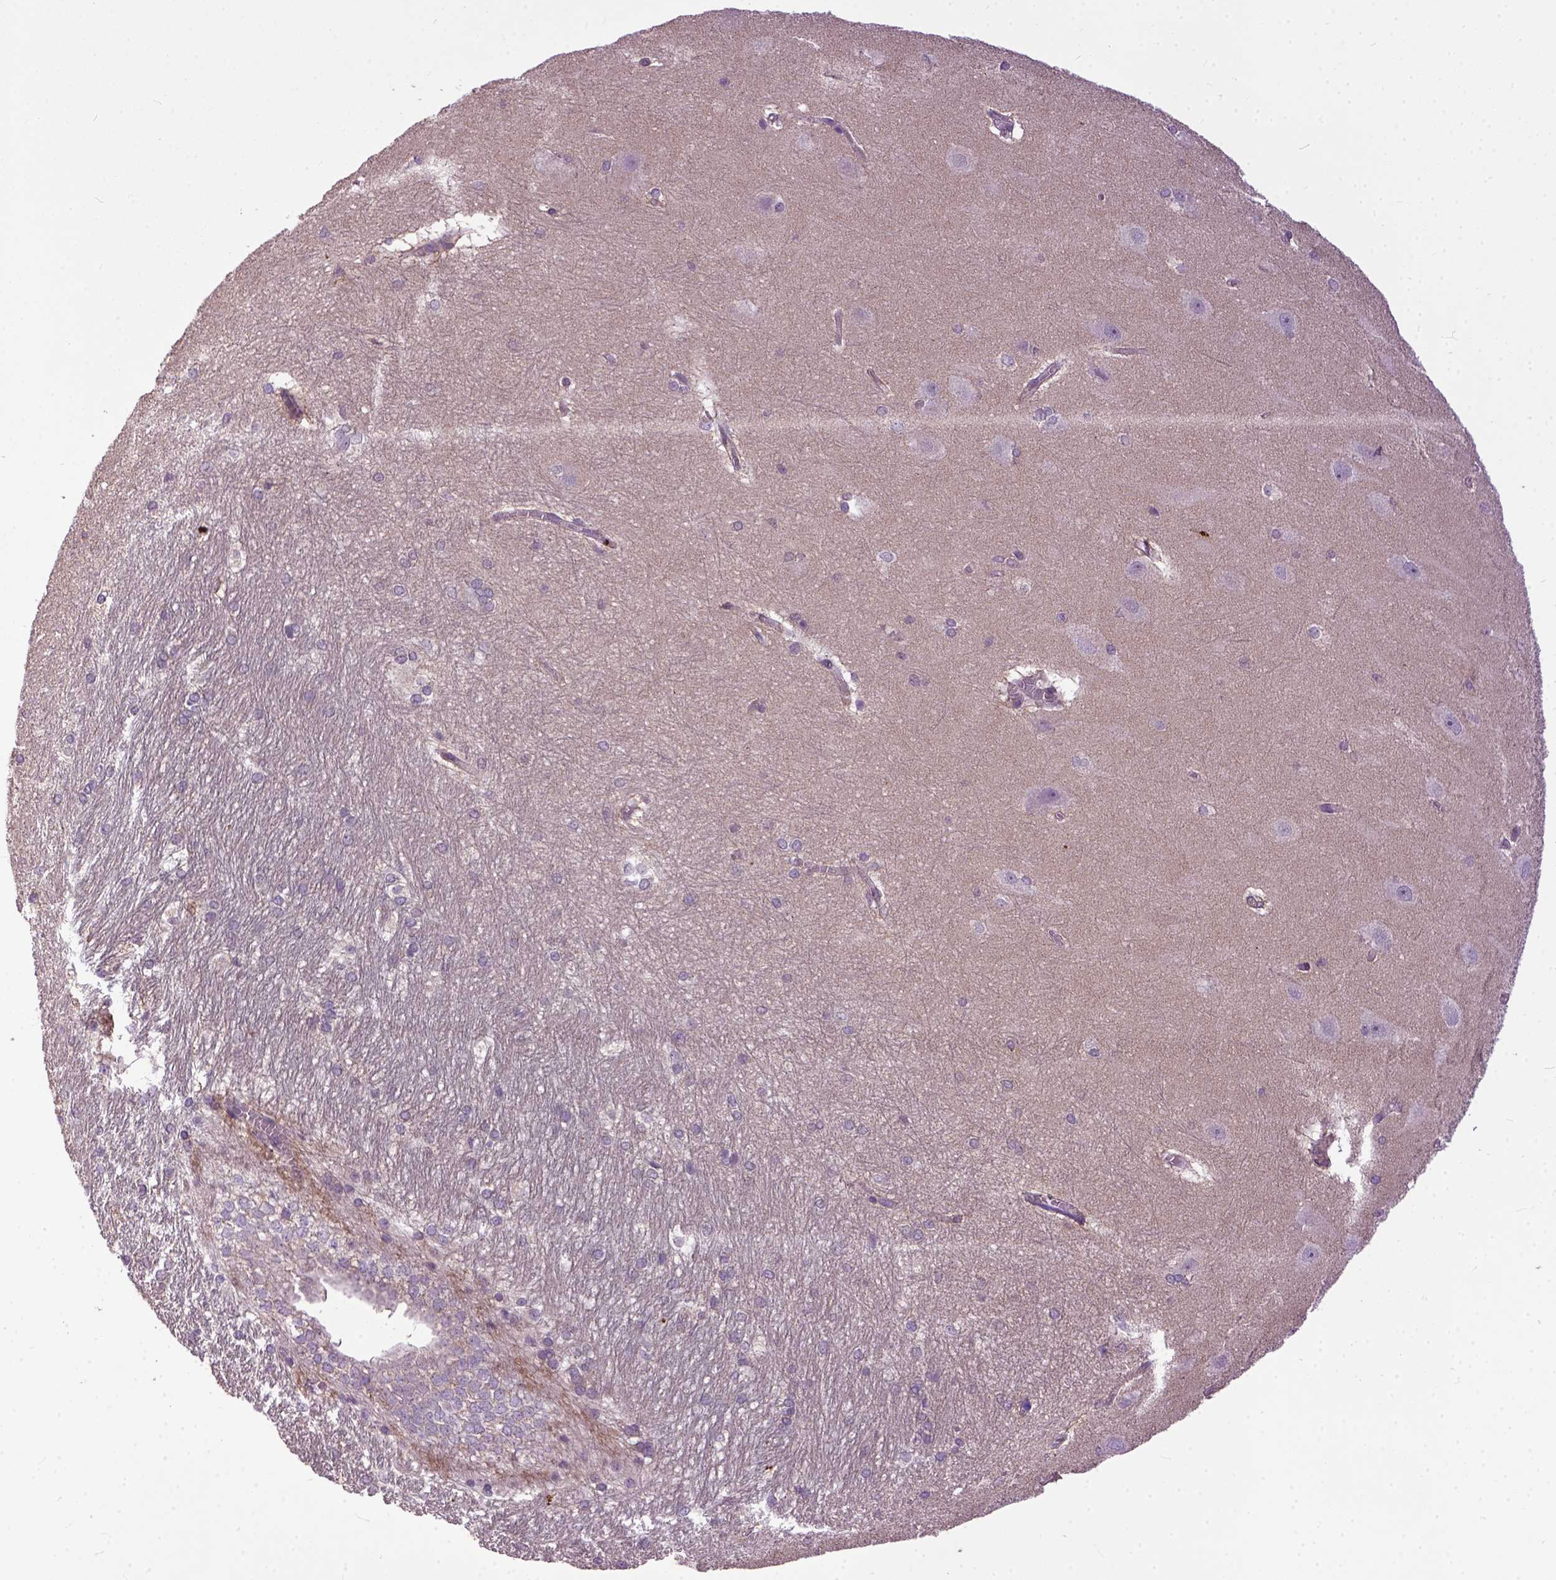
{"staining": {"intensity": "negative", "quantity": "none", "location": "none"}, "tissue": "hippocampus", "cell_type": "Glial cells", "image_type": "normal", "snomed": [{"axis": "morphology", "description": "Normal tissue, NOS"}, {"axis": "topography", "description": "Cerebral cortex"}, {"axis": "topography", "description": "Hippocampus"}], "caption": "The immunohistochemistry micrograph has no significant expression in glial cells of hippocampus. (DAB IHC visualized using brightfield microscopy, high magnification).", "gene": "CPNE1", "patient": {"sex": "female", "age": 19}}